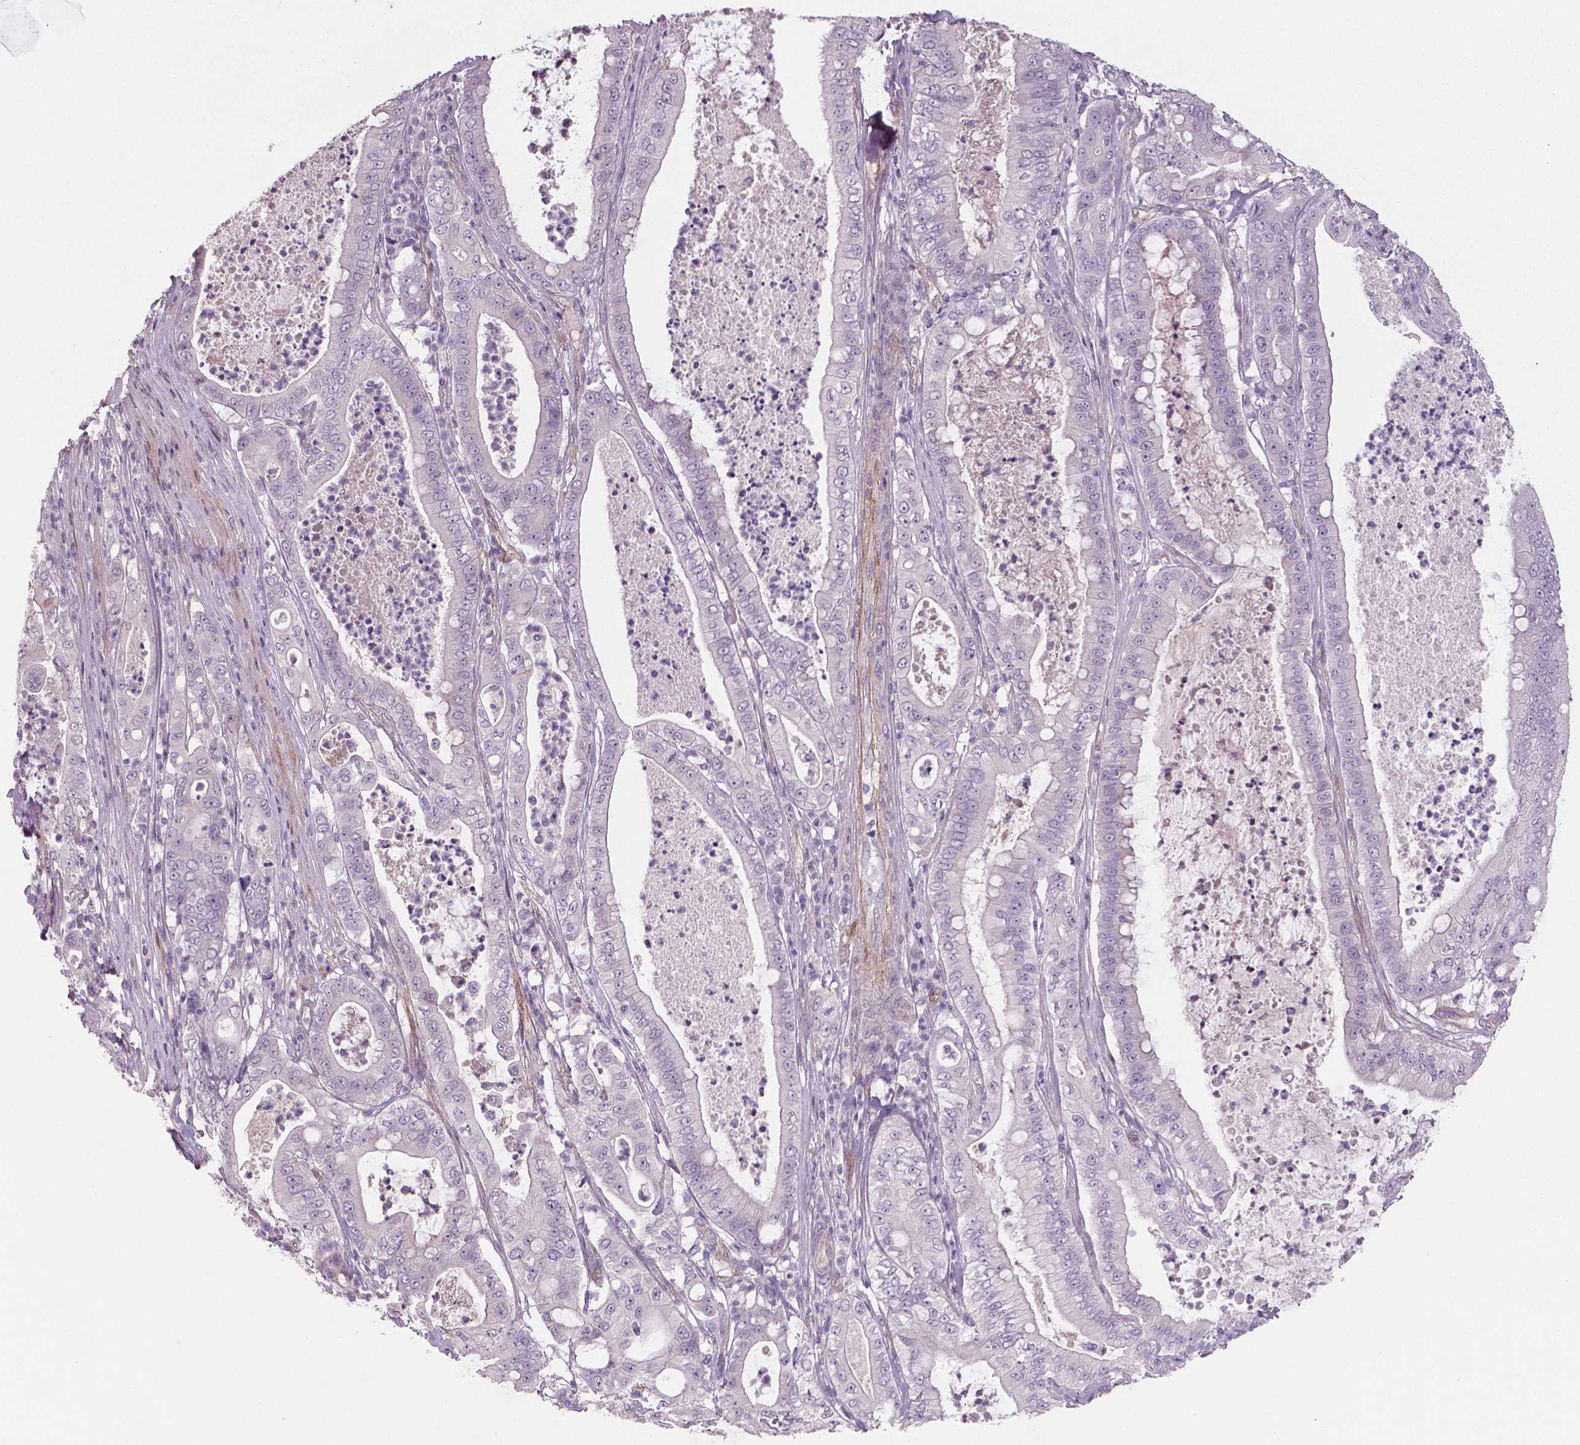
{"staining": {"intensity": "negative", "quantity": "none", "location": "none"}, "tissue": "pancreatic cancer", "cell_type": "Tumor cells", "image_type": "cancer", "snomed": [{"axis": "morphology", "description": "Adenocarcinoma, NOS"}, {"axis": "topography", "description": "Pancreas"}], "caption": "Adenocarcinoma (pancreatic) was stained to show a protein in brown. There is no significant staining in tumor cells.", "gene": "FLT1", "patient": {"sex": "male", "age": 71}}